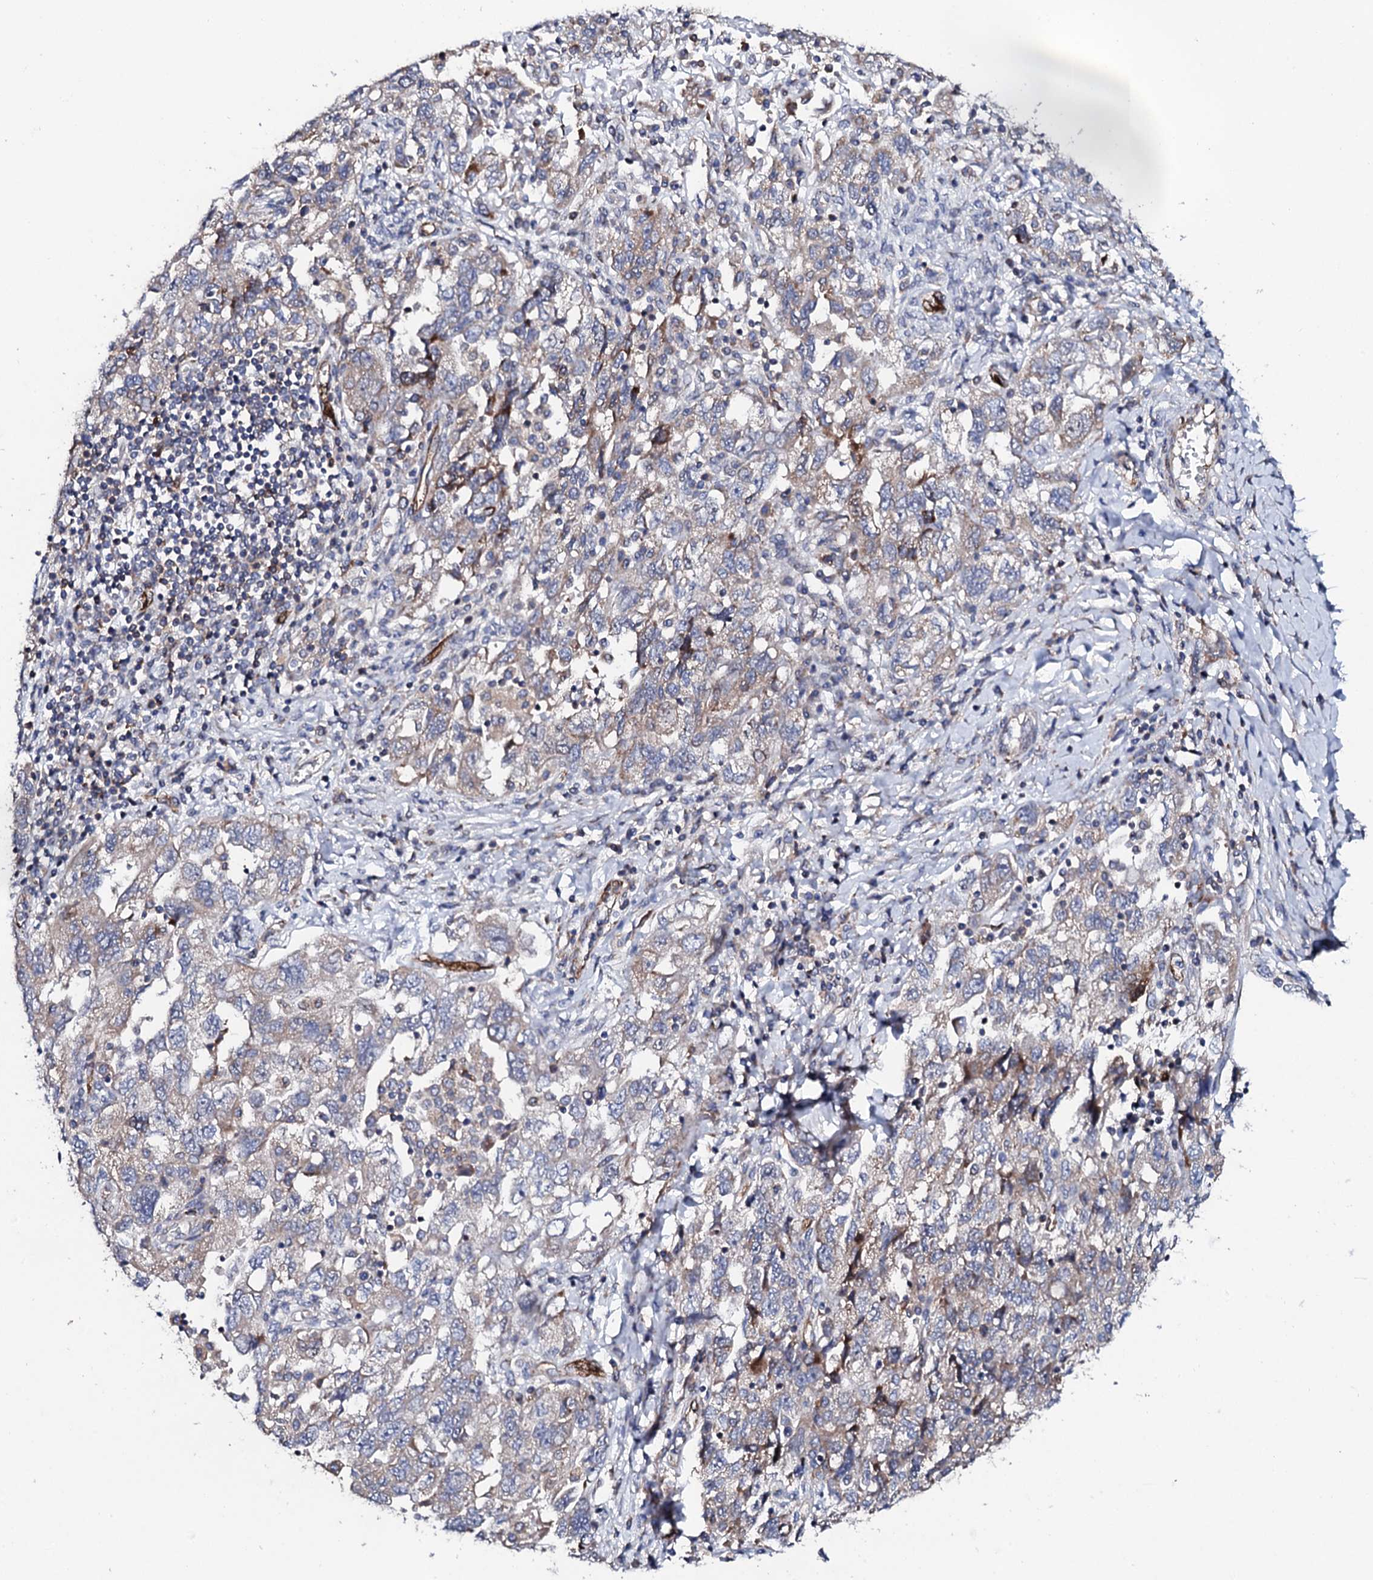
{"staining": {"intensity": "weak", "quantity": "25%-75%", "location": "cytoplasmic/membranous"}, "tissue": "ovarian cancer", "cell_type": "Tumor cells", "image_type": "cancer", "snomed": [{"axis": "morphology", "description": "Carcinoma, NOS"}, {"axis": "morphology", "description": "Cystadenocarcinoma, serous, NOS"}, {"axis": "topography", "description": "Ovary"}], "caption": "Immunohistochemical staining of carcinoma (ovarian) shows low levels of weak cytoplasmic/membranous protein positivity in about 25%-75% of tumor cells. (DAB = brown stain, brightfield microscopy at high magnification).", "gene": "DBX1", "patient": {"sex": "female", "age": 69}}